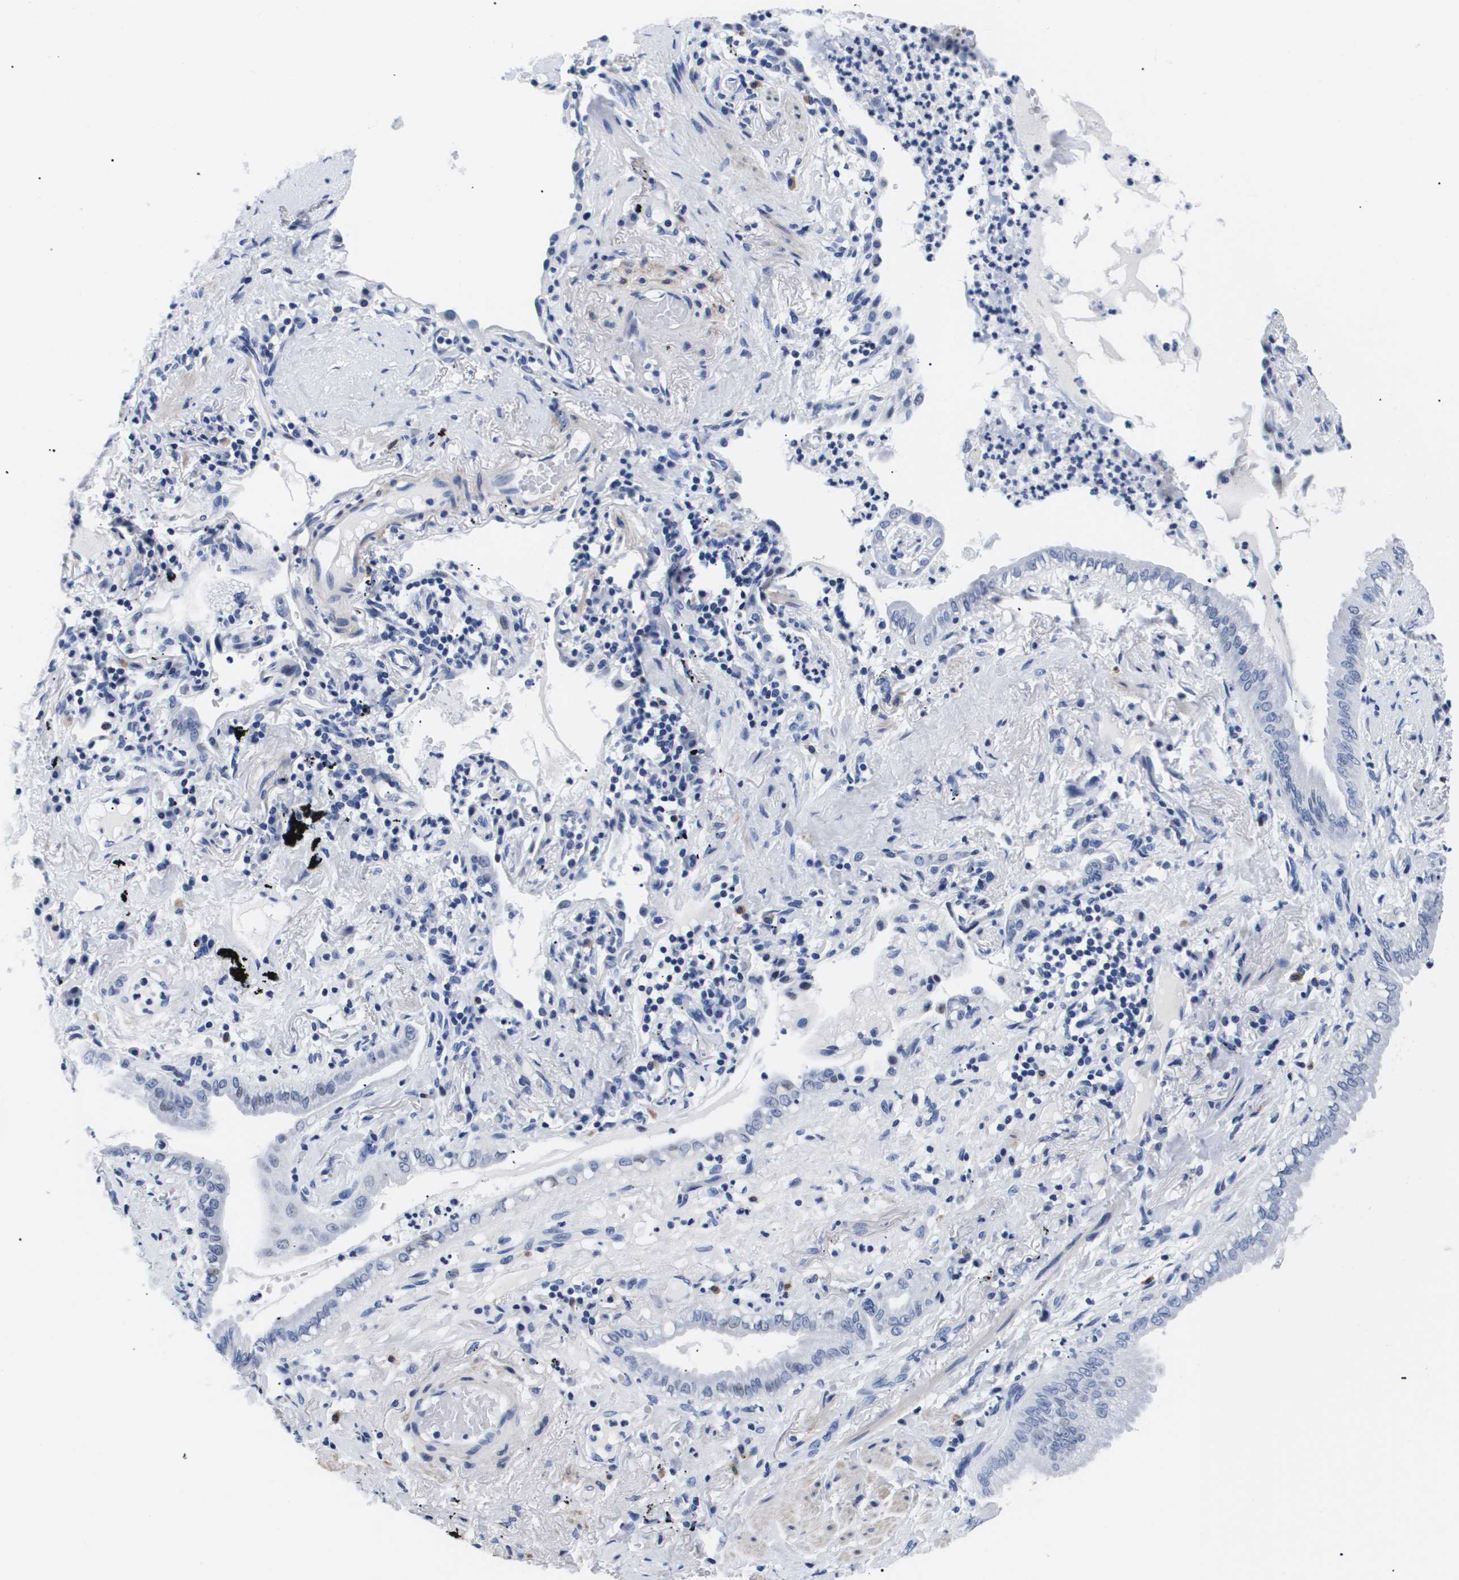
{"staining": {"intensity": "negative", "quantity": "none", "location": "none"}, "tissue": "lung cancer", "cell_type": "Tumor cells", "image_type": "cancer", "snomed": [{"axis": "morphology", "description": "Normal tissue, NOS"}, {"axis": "morphology", "description": "Adenocarcinoma, NOS"}, {"axis": "topography", "description": "Bronchus"}, {"axis": "topography", "description": "Lung"}], "caption": "IHC of human lung adenocarcinoma demonstrates no staining in tumor cells.", "gene": "SHD", "patient": {"sex": "female", "age": 70}}